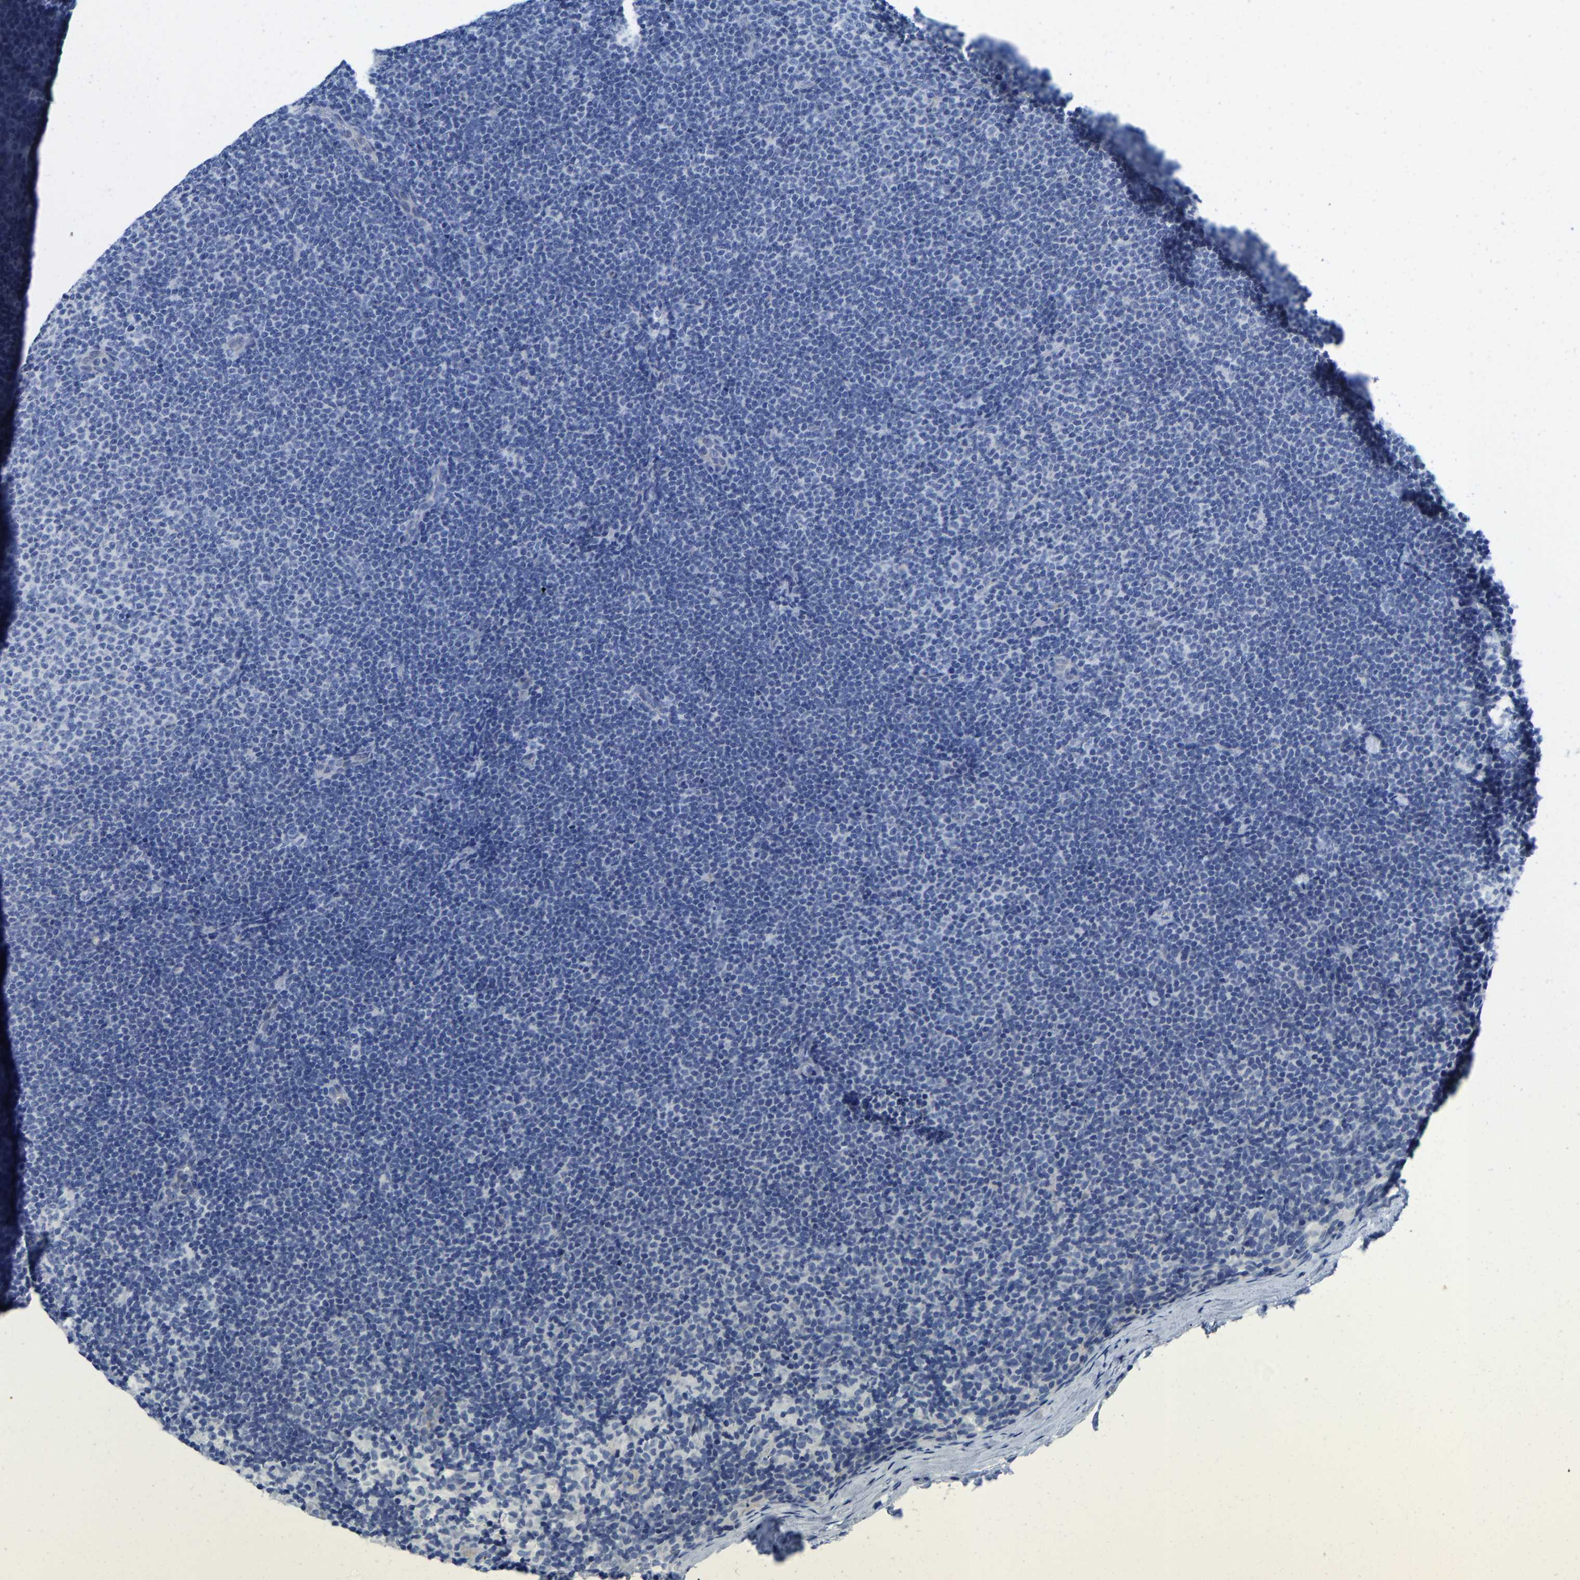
{"staining": {"intensity": "negative", "quantity": "none", "location": "none"}, "tissue": "lymphoma", "cell_type": "Tumor cells", "image_type": "cancer", "snomed": [{"axis": "morphology", "description": "Malignant lymphoma, non-Hodgkin's type, Low grade"}, {"axis": "topography", "description": "Lymph node"}], "caption": "Lymphoma stained for a protein using immunohistochemistry displays no expression tumor cells.", "gene": "NKAIN3", "patient": {"sex": "female", "age": 53}}